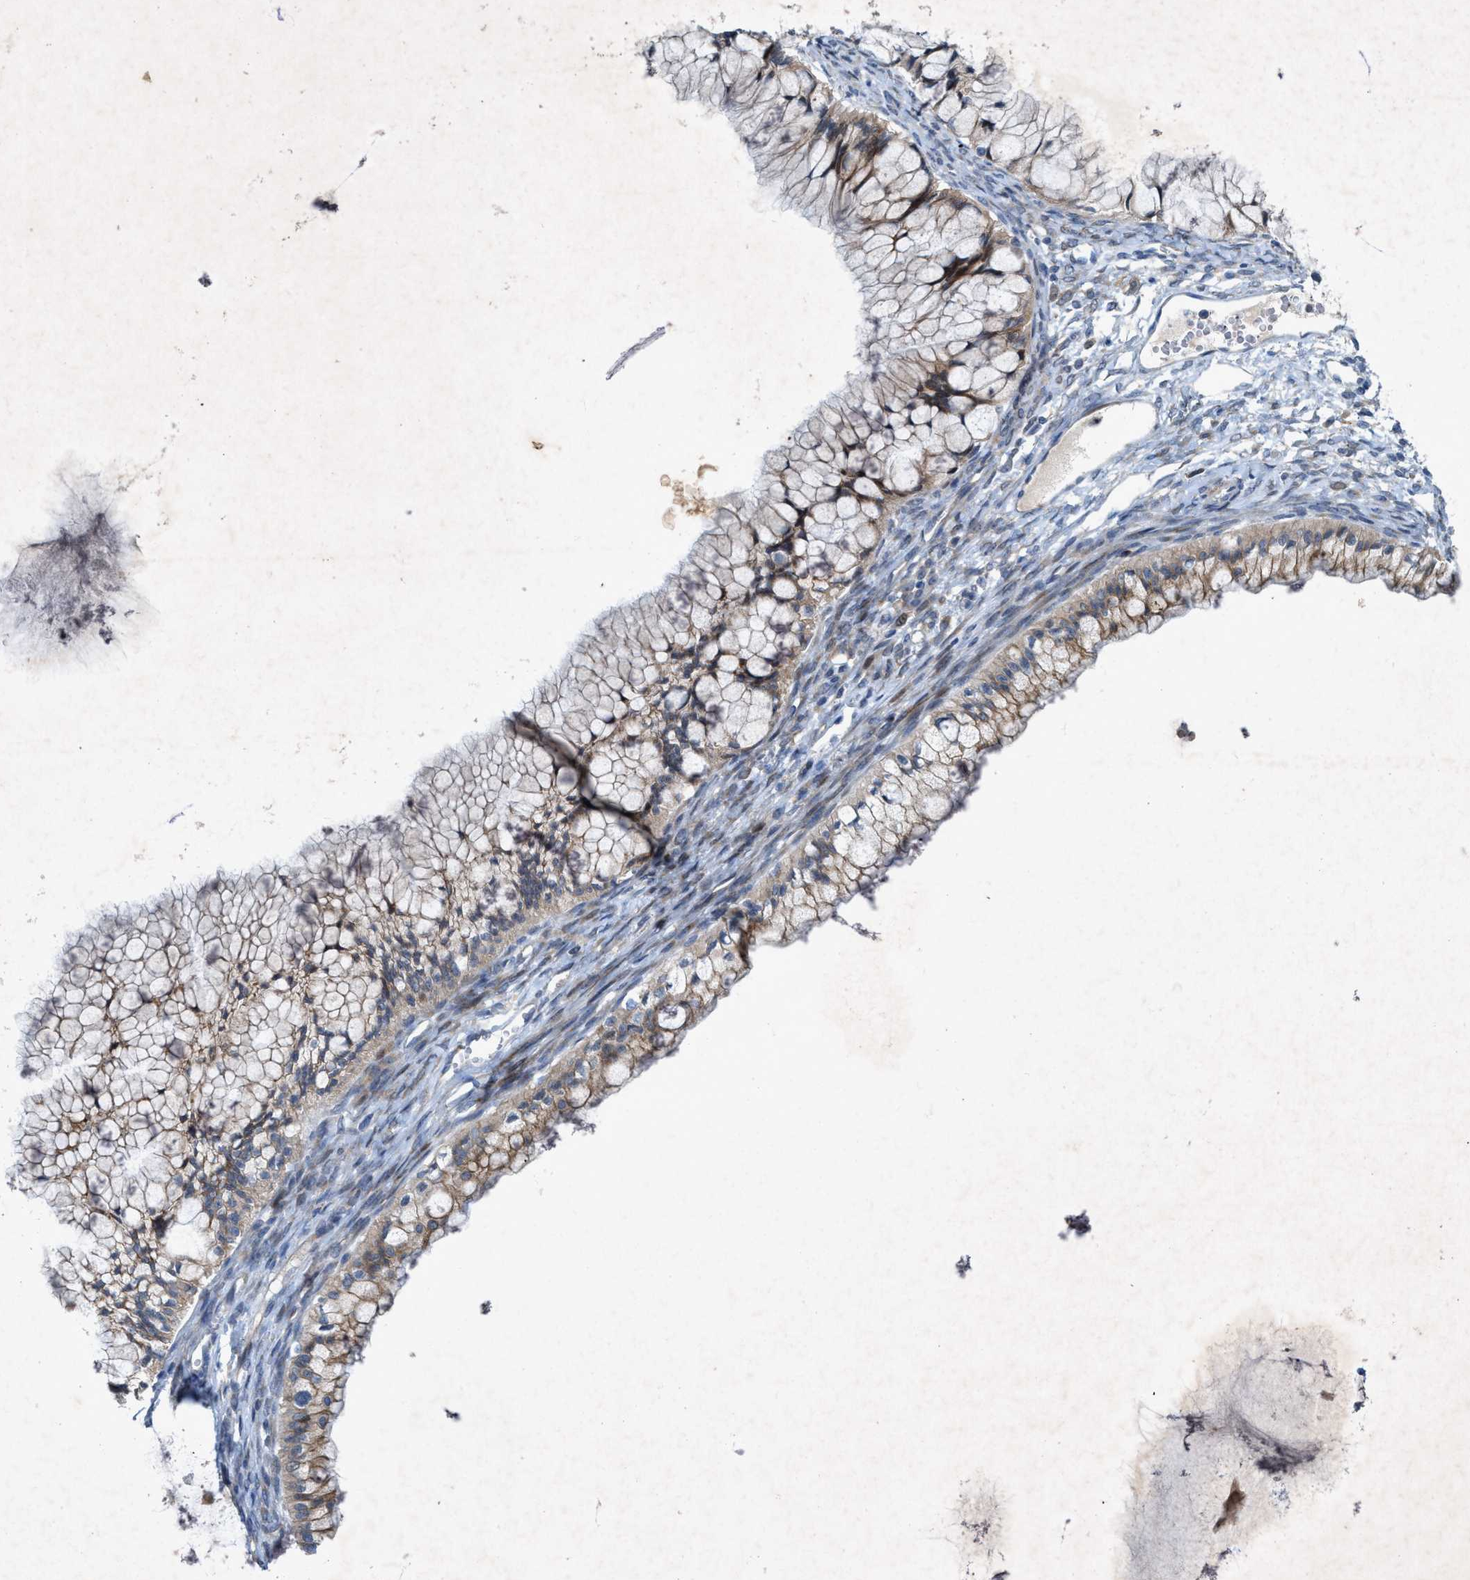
{"staining": {"intensity": "weak", "quantity": "25%-75%", "location": "cytoplasmic/membranous"}, "tissue": "ovarian cancer", "cell_type": "Tumor cells", "image_type": "cancer", "snomed": [{"axis": "morphology", "description": "Cystadenocarcinoma, mucinous, NOS"}, {"axis": "topography", "description": "Ovary"}], "caption": "Ovarian cancer (mucinous cystadenocarcinoma) stained with a brown dye demonstrates weak cytoplasmic/membranous positive positivity in approximately 25%-75% of tumor cells.", "gene": "URGCP", "patient": {"sex": "female", "age": 57}}